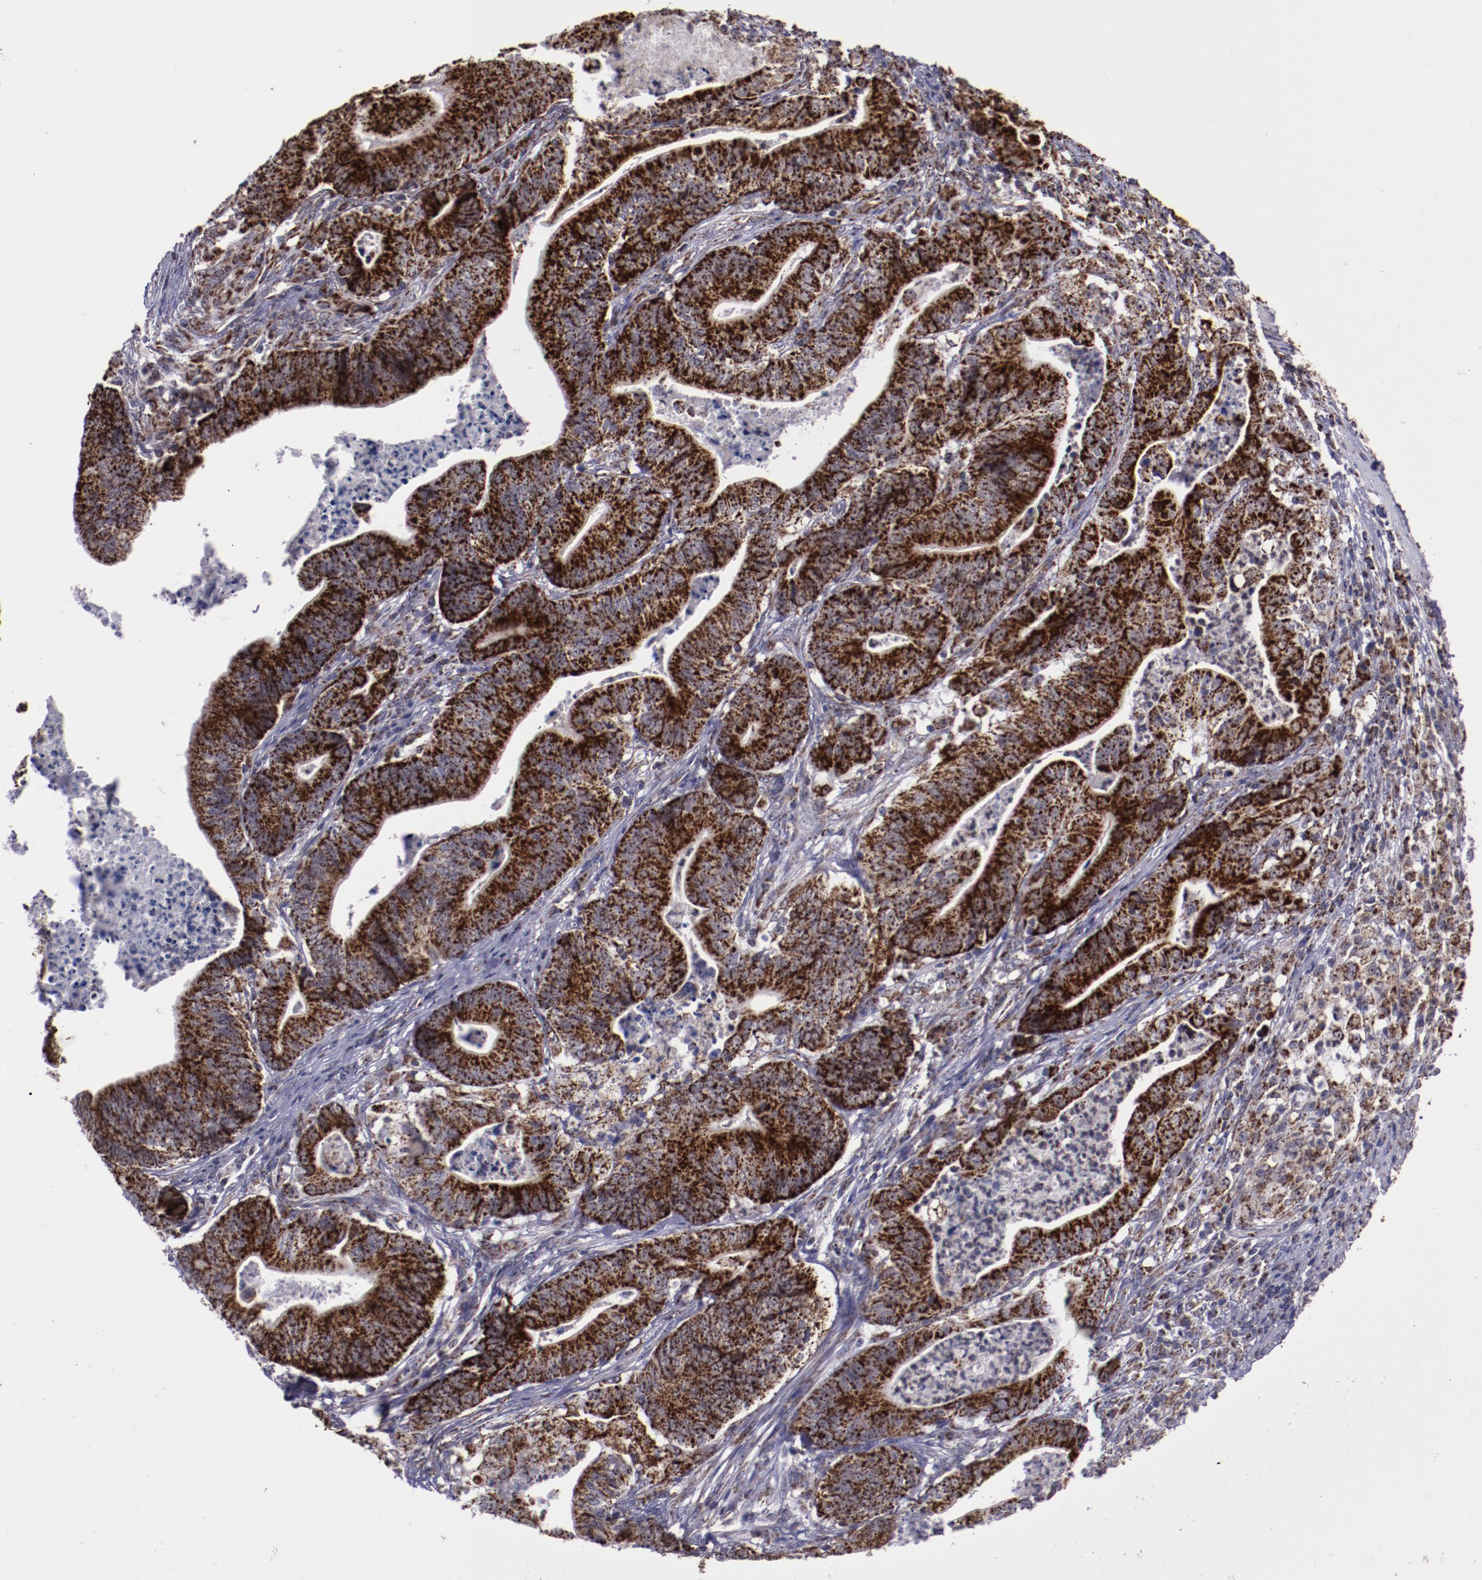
{"staining": {"intensity": "strong", "quantity": ">75%", "location": "cytoplasmic/membranous"}, "tissue": "stomach cancer", "cell_type": "Tumor cells", "image_type": "cancer", "snomed": [{"axis": "morphology", "description": "Adenocarcinoma, NOS"}, {"axis": "topography", "description": "Stomach, lower"}], "caption": "DAB (3,3'-diaminobenzidine) immunohistochemical staining of stomach cancer (adenocarcinoma) reveals strong cytoplasmic/membranous protein positivity in about >75% of tumor cells. (brown staining indicates protein expression, while blue staining denotes nuclei).", "gene": "LONP1", "patient": {"sex": "female", "age": 86}}